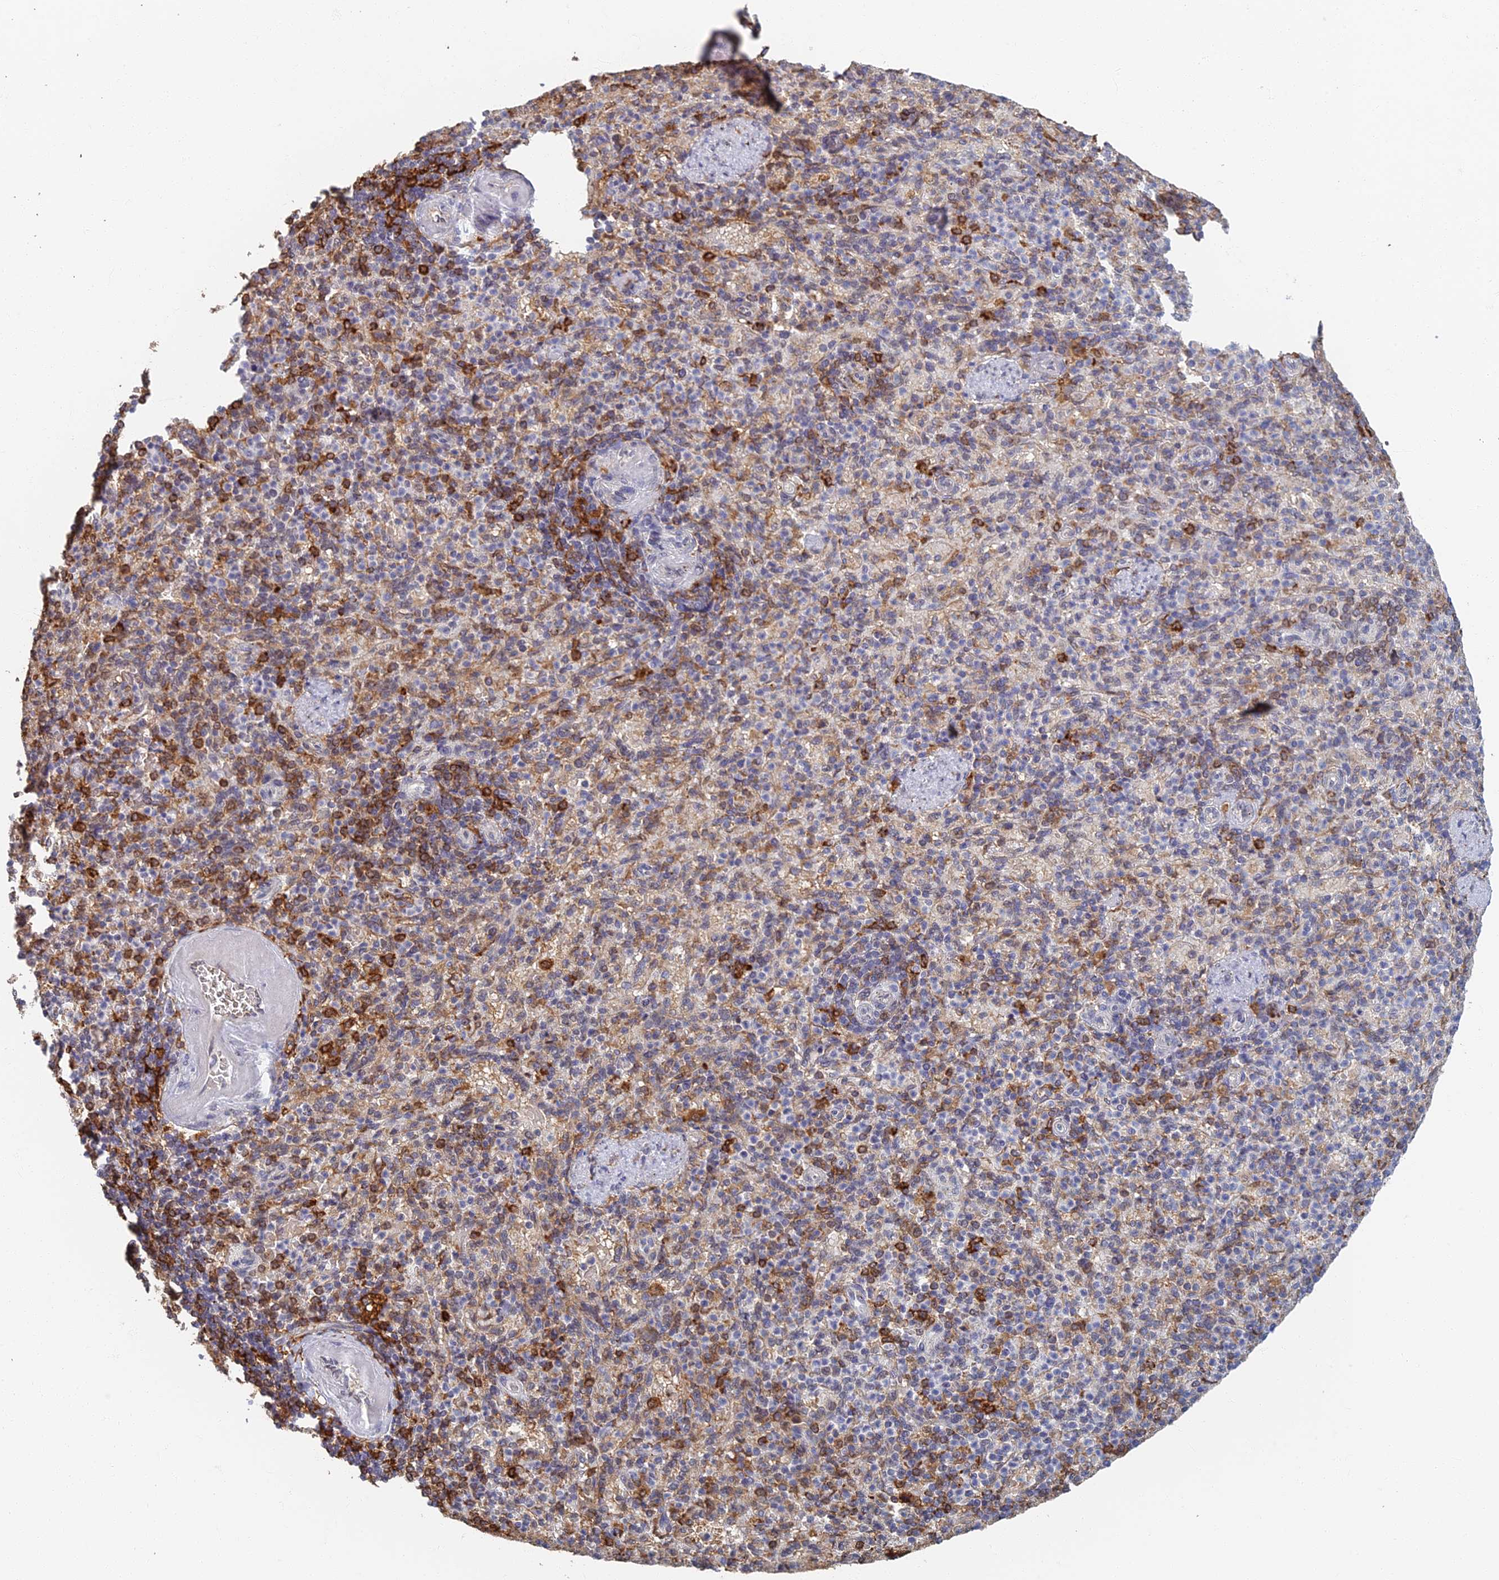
{"staining": {"intensity": "moderate", "quantity": "<25%", "location": "cytoplasmic/membranous"}, "tissue": "spleen", "cell_type": "Cells in red pulp", "image_type": "normal", "snomed": [{"axis": "morphology", "description": "Normal tissue, NOS"}, {"axis": "topography", "description": "Spleen"}], "caption": "Immunohistochemical staining of benign human spleen shows low levels of moderate cytoplasmic/membranous positivity in approximately <25% of cells in red pulp.", "gene": "GPATCH1", "patient": {"sex": "female", "age": 74}}